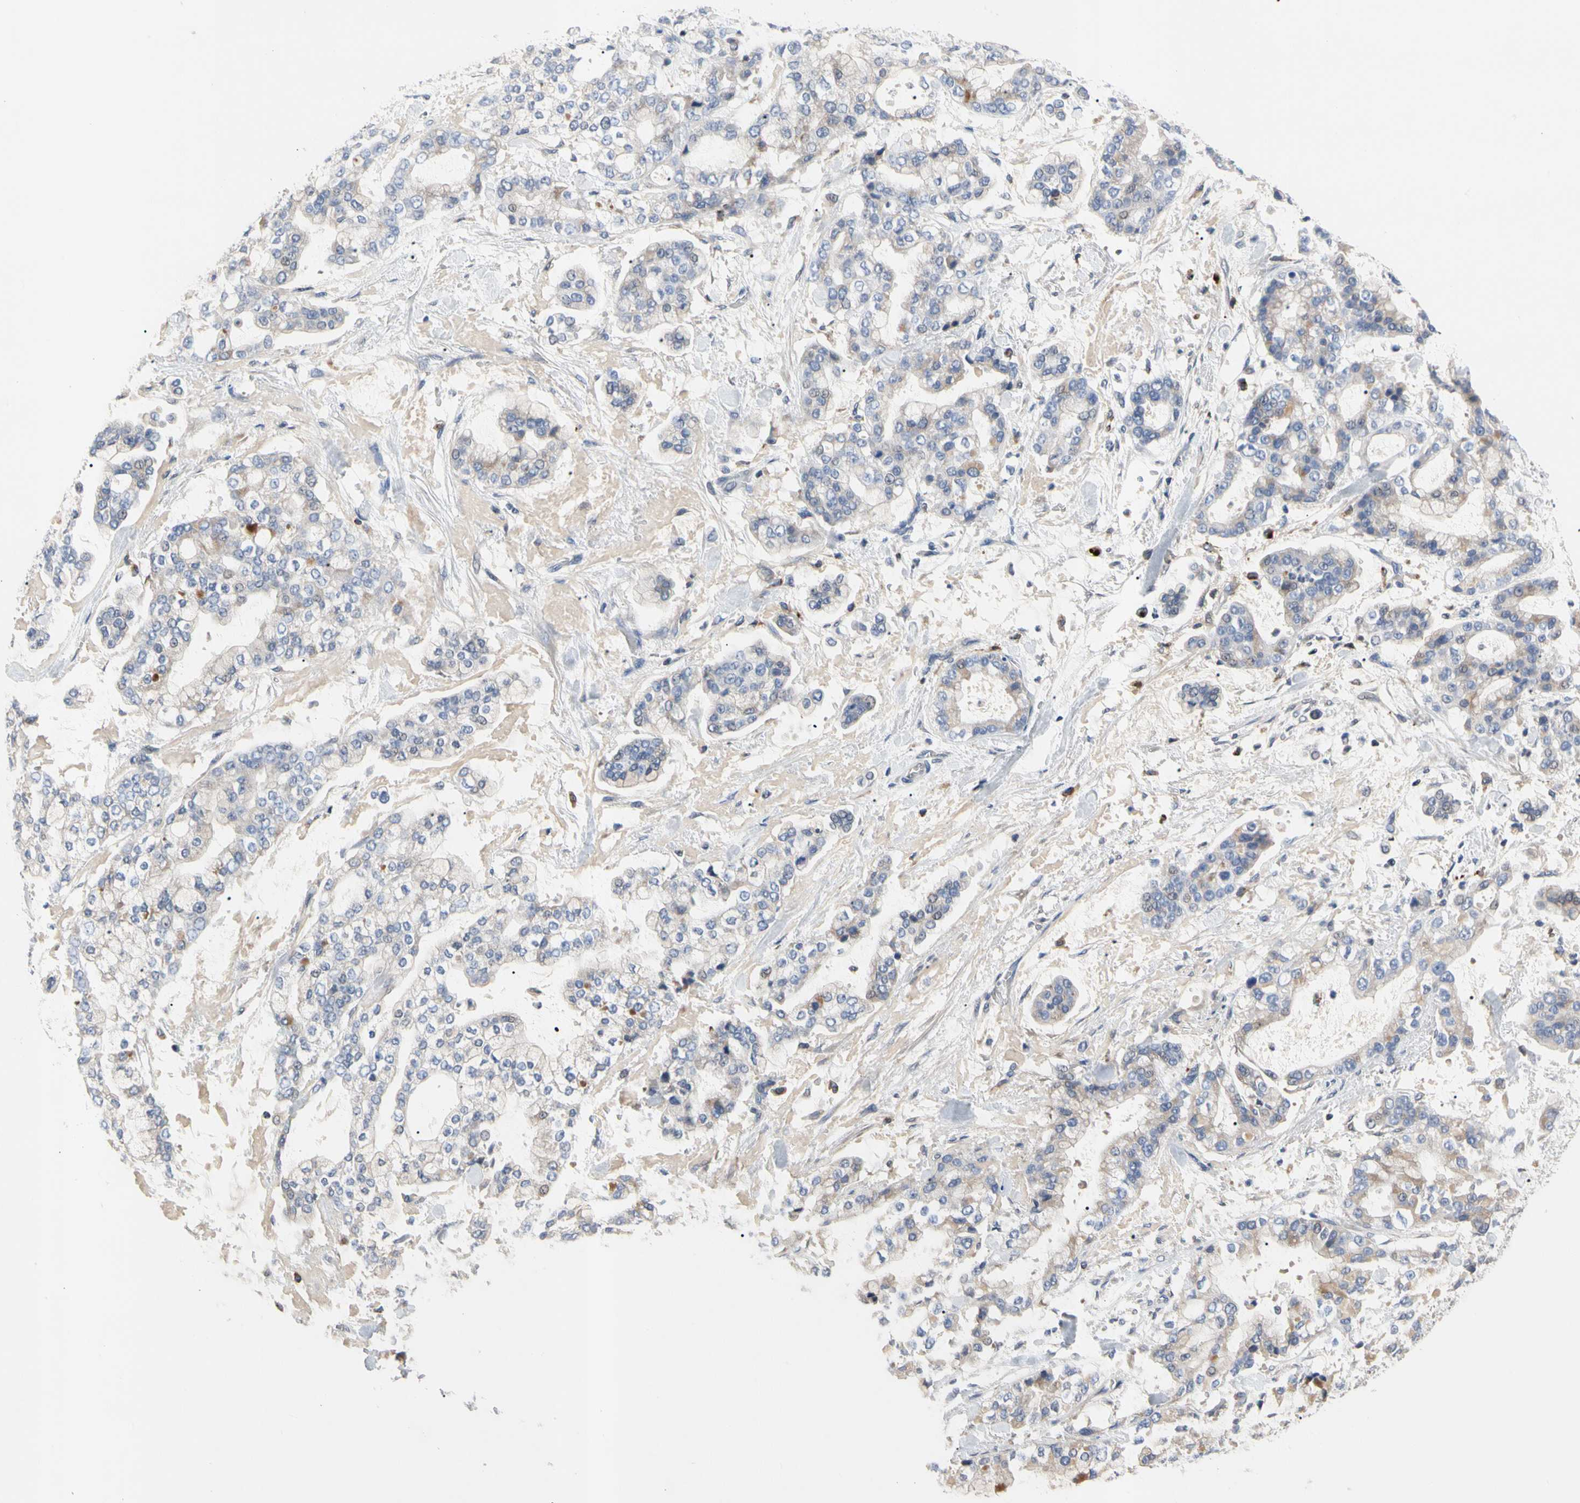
{"staining": {"intensity": "weak", "quantity": "<25%", "location": "cytoplasmic/membranous"}, "tissue": "stomach cancer", "cell_type": "Tumor cells", "image_type": "cancer", "snomed": [{"axis": "morphology", "description": "Normal tissue, NOS"}, {"axis": "morphology", "description": "Adenocarcinoma, NOS"}, {"axis": "topography", "description": "Stomach, upper"}, {"axis": "topography", "description": "Stomach"}], "caption": "Photomicrograph shows no protein positivity in tumor cells of stomach adenocarcinoma tissue.", "gene": "ADA2", "patient": {"sex": "male", "age": 76}}